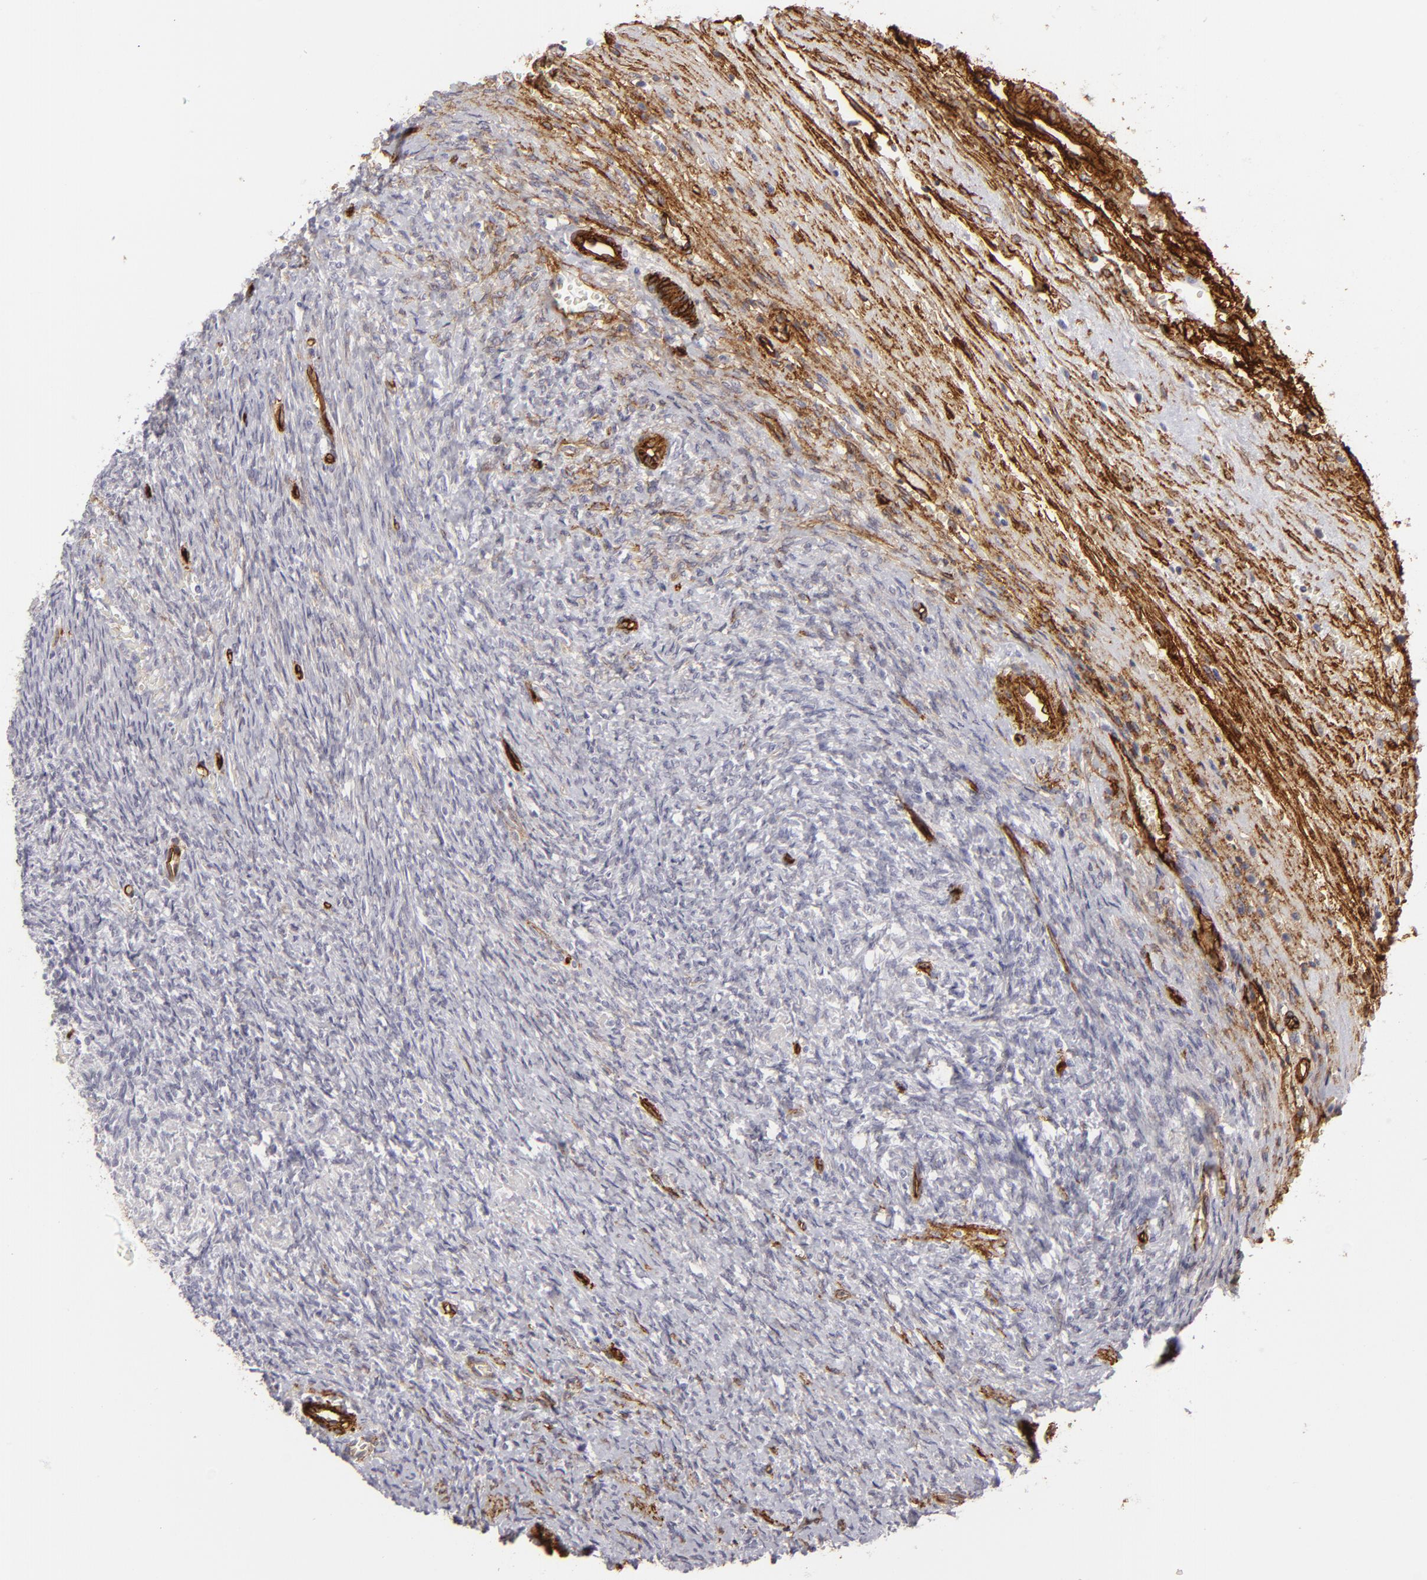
{"staining": {"intensity": "negative", "quantity": "none", "location": "none"}, "tissue": "ovary", "cell_type": "Ovarian stroma cells", "image_type": "normal", "snomed": [{"axis": "morphology", "description": "Normal tissue, NOS"}, {"axis": "topography", "description": "Ovary"}], "caption": "Ovarian stroma cells show no significant expression in unremarkable ovary. The staining is performed using DAB brown chromogen with nuclei counter-stained in using hematoxylin.", "gene": "MCAM", "patient": {"sex": "female", "age": 56}}